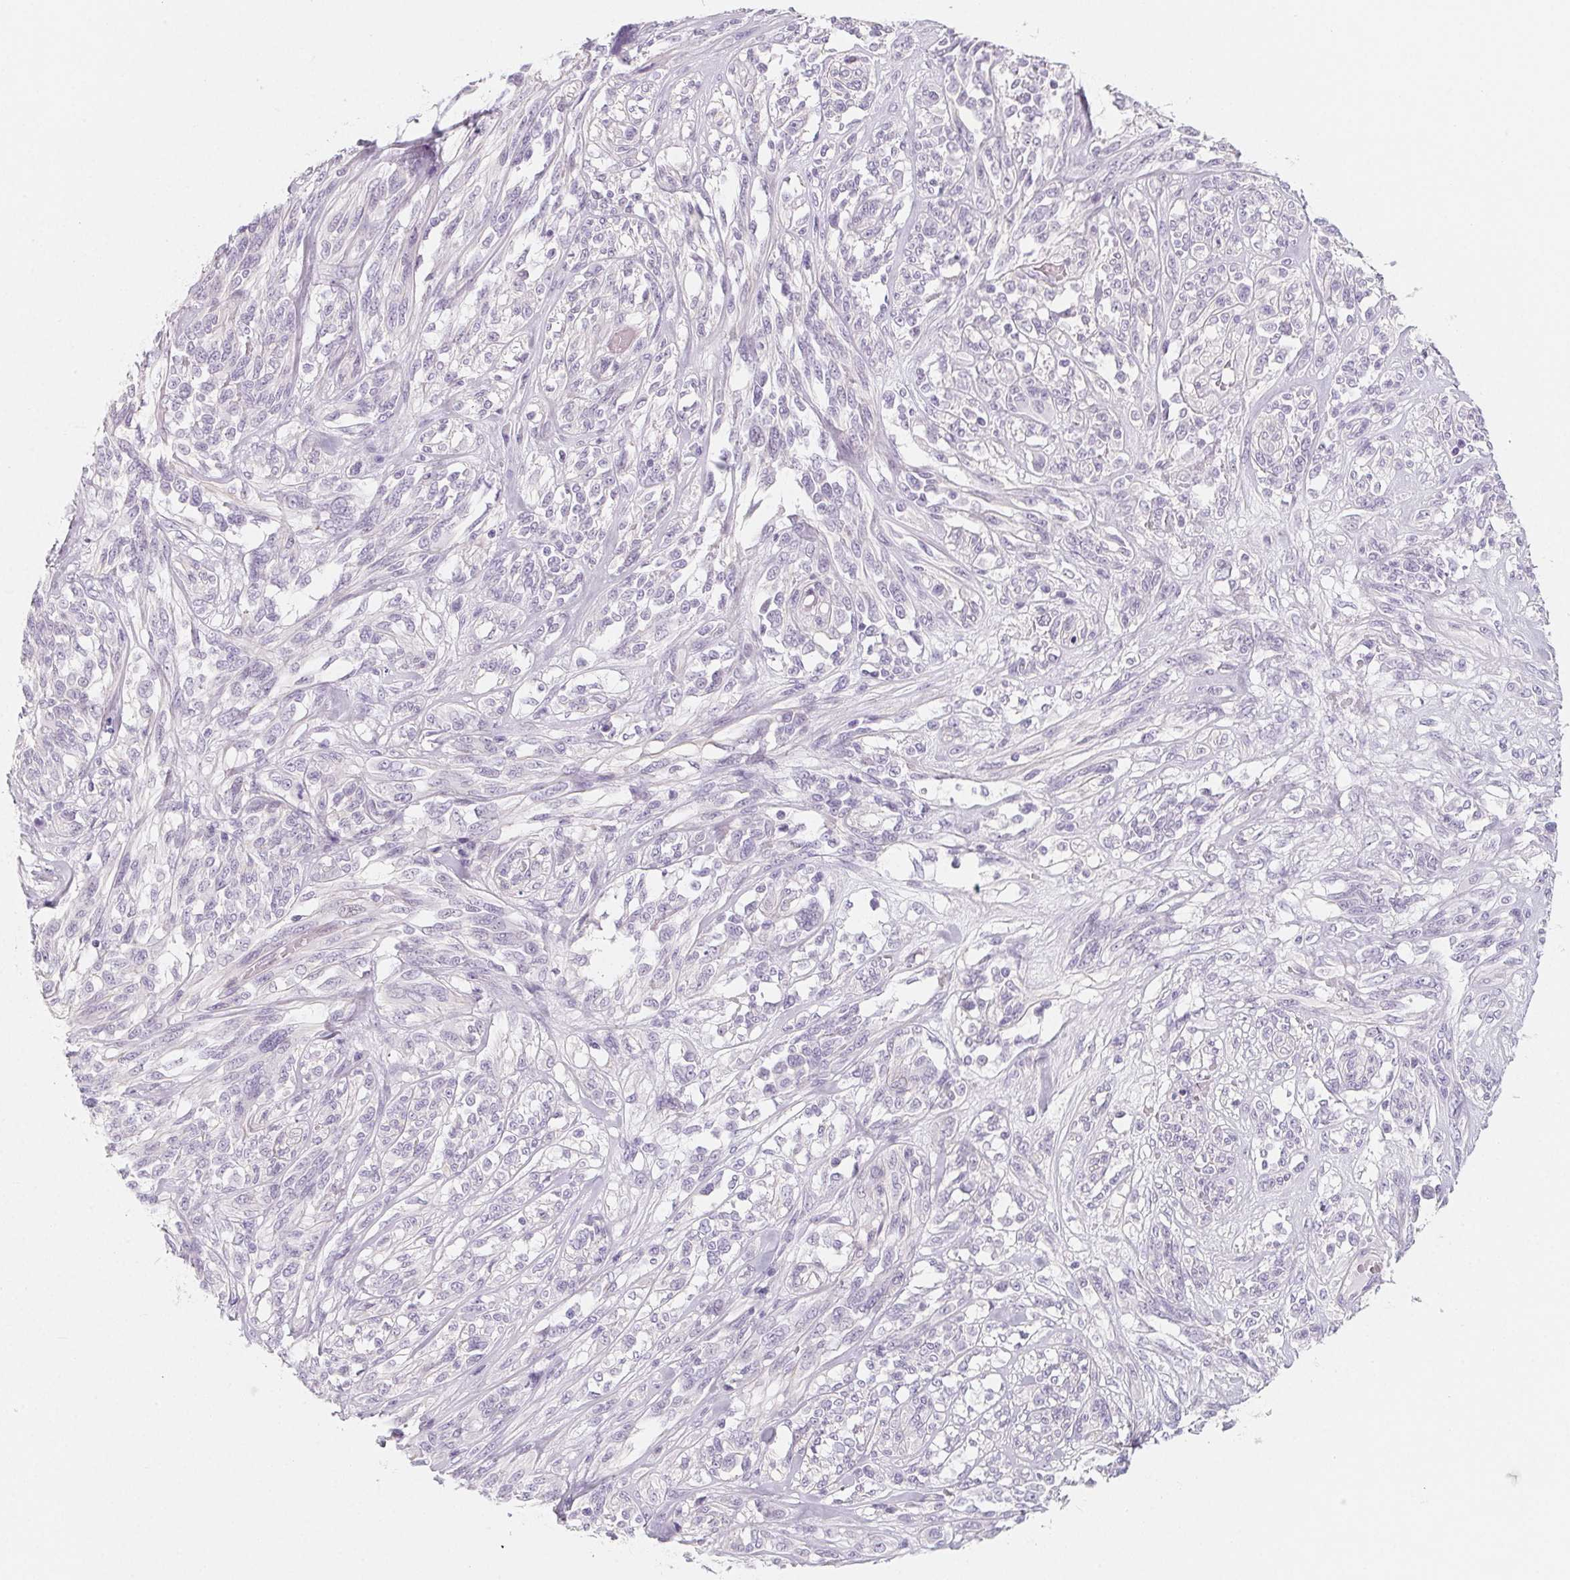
{"staining": {"intensity": "negative", "quantity": "none", "location": "none"}, "tissue": "melanoma", "cell_type": "Tumor cells", "image_type": "cancer", "snomed": [{"axis": "morphology", "description": "Malignant melanoma, NOS"}, {"axis": "topography", "description": "Skin"}], "caption": "Malignant melanoma was stained to show a protein in brown. There is no significant staining in tumor cells.", "gene": "SH3GL2", "patient": {"sex": "female", "age": 91}}